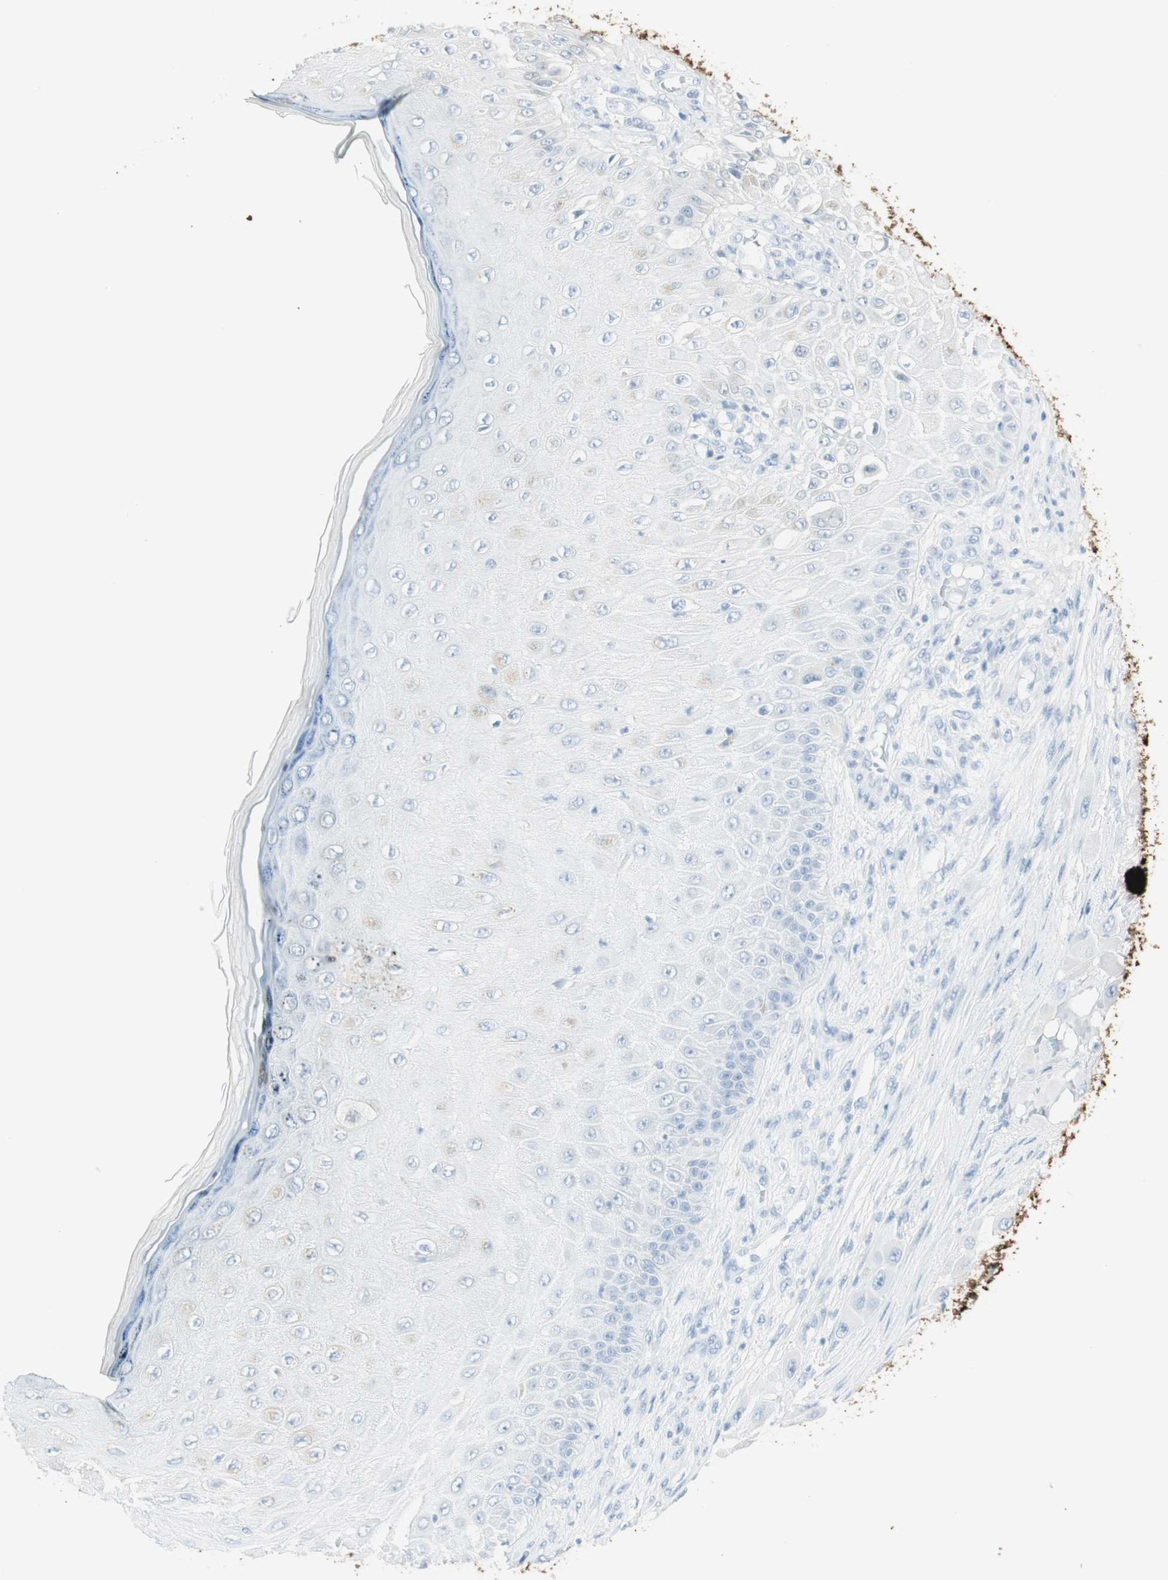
{"staining": {"intensity": "negative", "quantity": "none", "location": "none"}, "tissue": "melanoma", "cell_type": "Tumor cells", "image_type": "cancer", "snomed": [{"axis": "morphology", "description": "Malignant melanoma, NOS"}, {"axis": "topography", "description": "Skin"}], "caption": "Melanoma was stained to show a protein in brown. There is no significant staining in tumor cells. (Brightfield microscopy of DAB (3,3'-diaminobenzidine) immunohistochemistry at high magnification).", "gene": "NAPSA", "patient": {"sex": "female", "age": 81}}